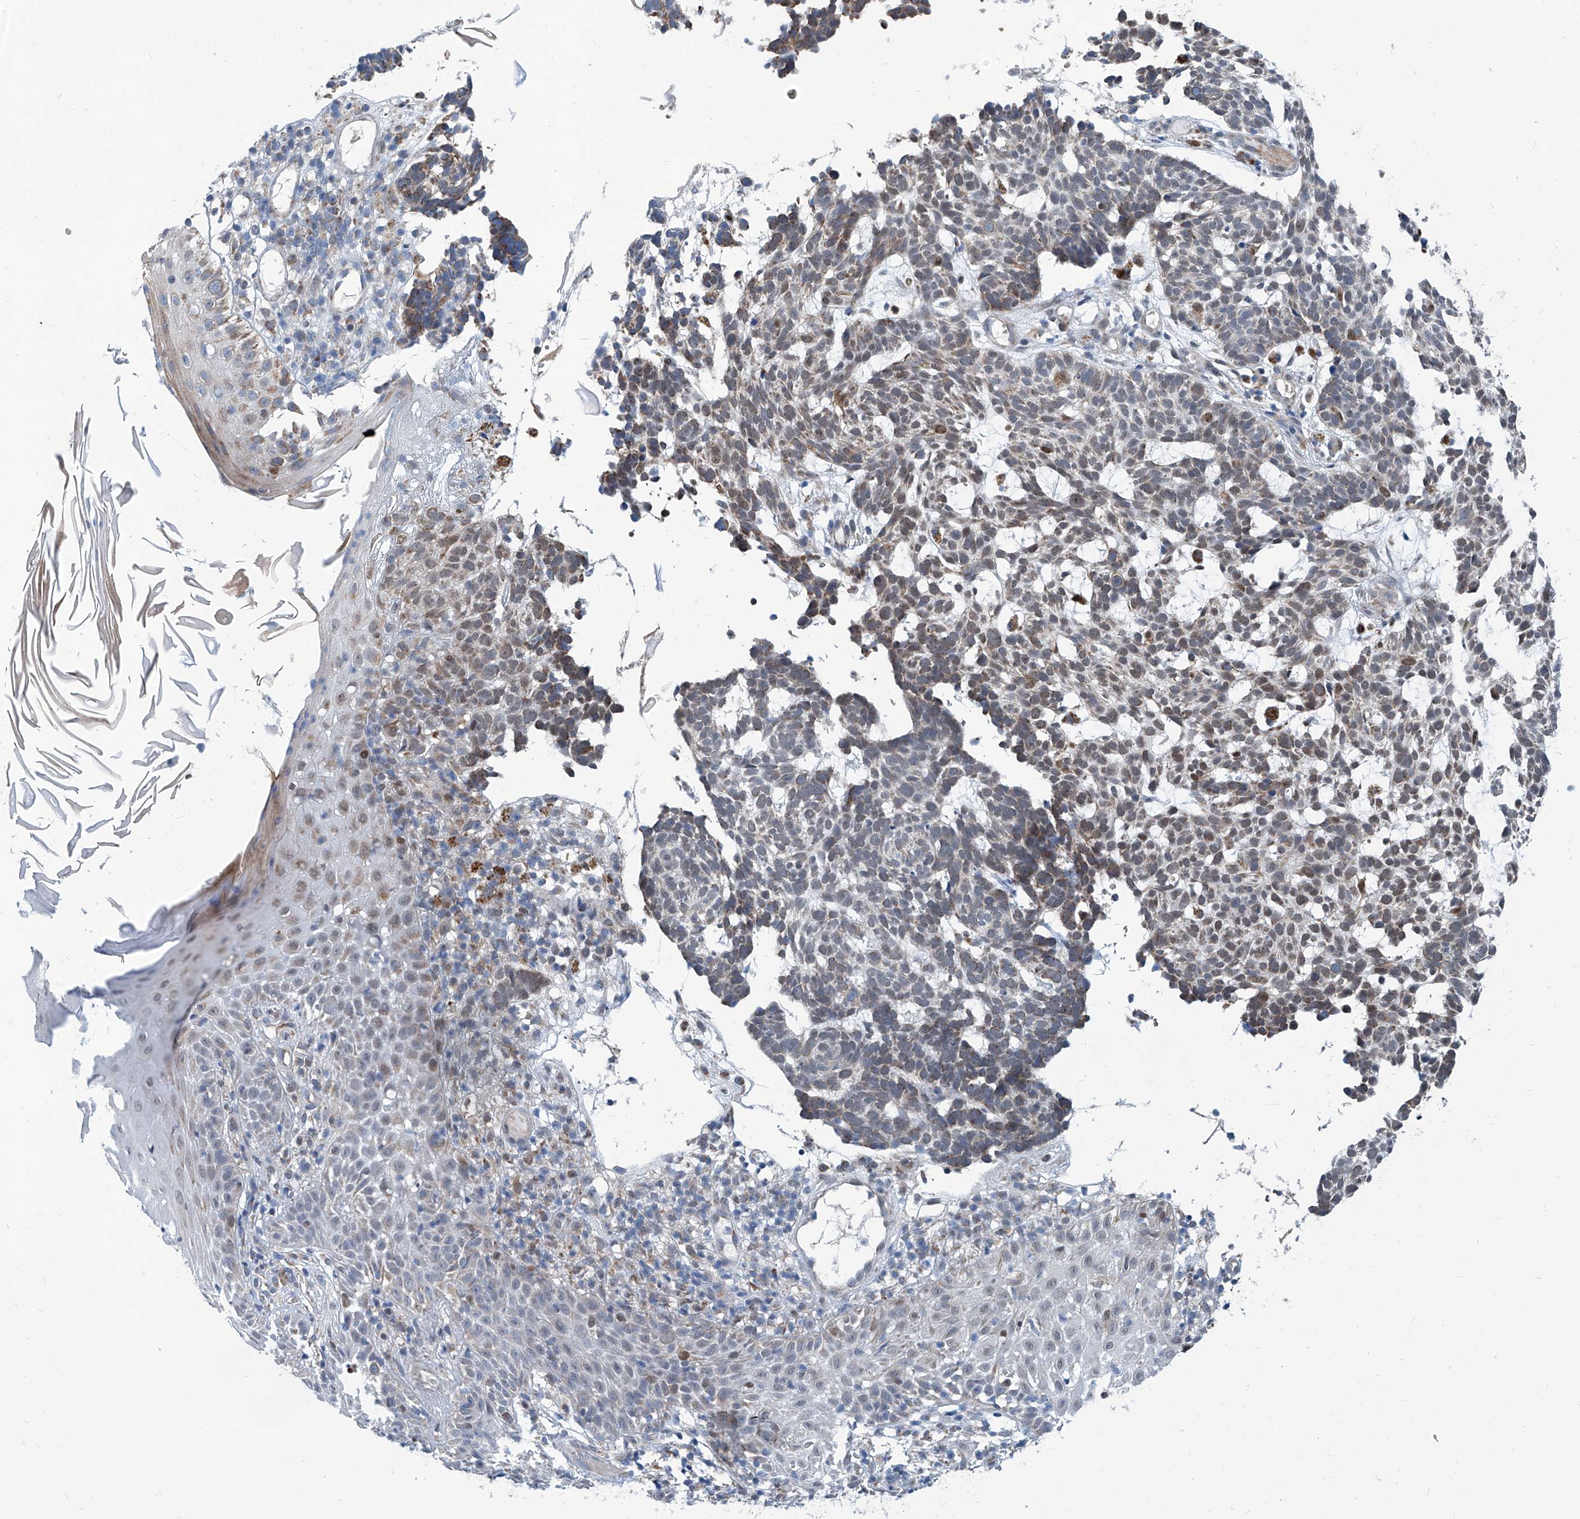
{"staining": {"intensity": "weak", "quantity": "25%-75%", "location": "cytoplasmic/membranous"}, "tissue": "skin cancer", "cell_type": "Tumor cells", "image_type": "cancer", "snomed": [{"axis": "morphology", "description": "Basal cell carcinoma"}, {"axis": "topography", "description": "Skin"}], "caption": "Protein expression analysis of human skin basal cell carcinoma reveals weak cytoplasmic/membranous staining in approximately 25%-75% of tumor cells.", "gene": "USP48", "patient": {"sex": "male", "age": 85}}